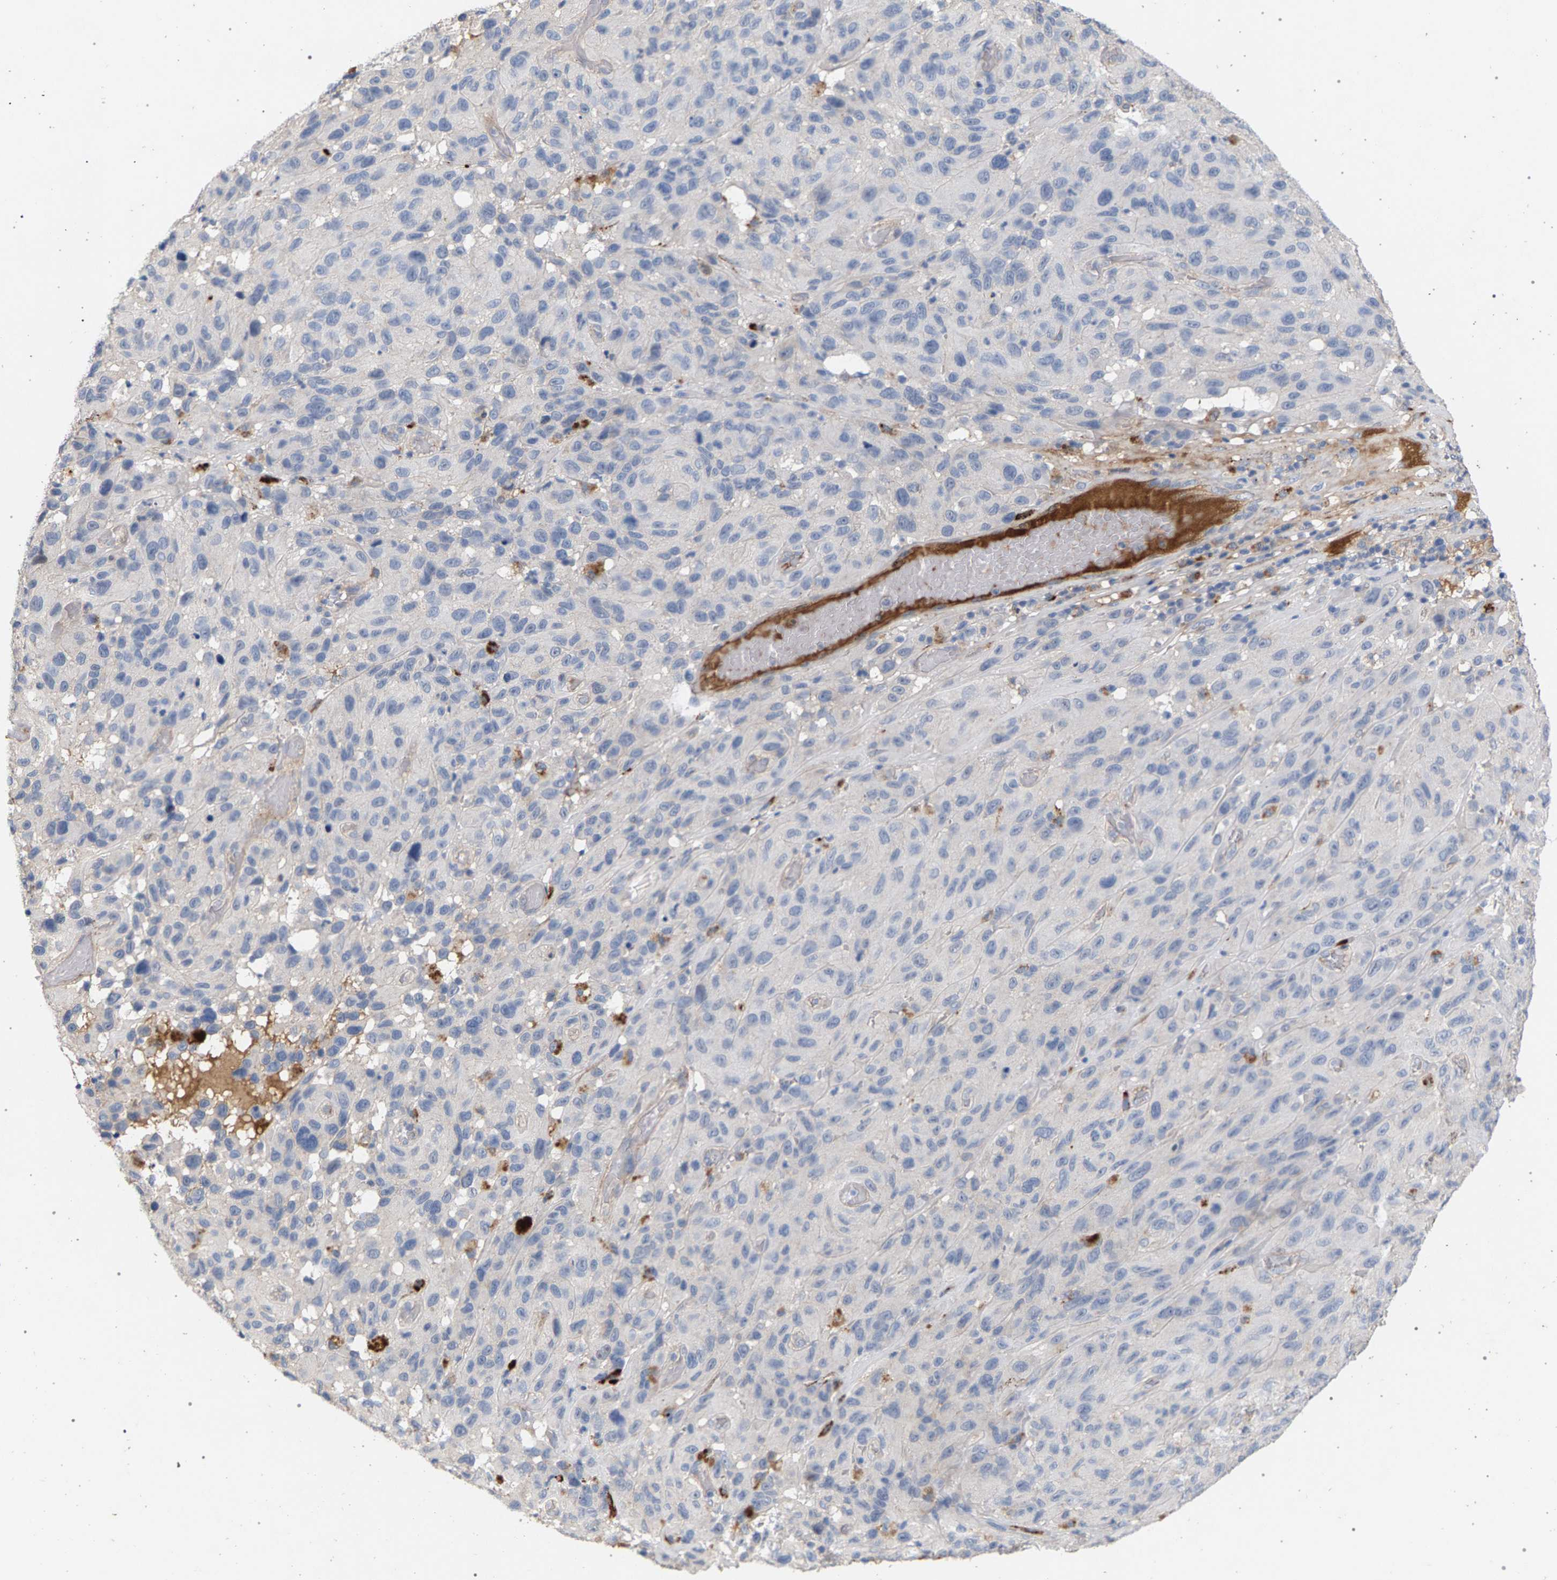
{"staining": {"intensity": "negative", "quantity": "none", "location": "none"}, "tissue": "melanoma", "cell_type": "Tumor cells", "image_type": "cancer", "snomed": [{"axis": "morphology", "description": "Malignant melanoma, NOS"}, {"axis": "topography", "description": "Skin"}], "caption": "An image of malignant melanoma stained for a protein demonstrates no brown staining in tumor cells.", "gene": "MAMDC2", "patient": {"sex": "male", "age": 66}}